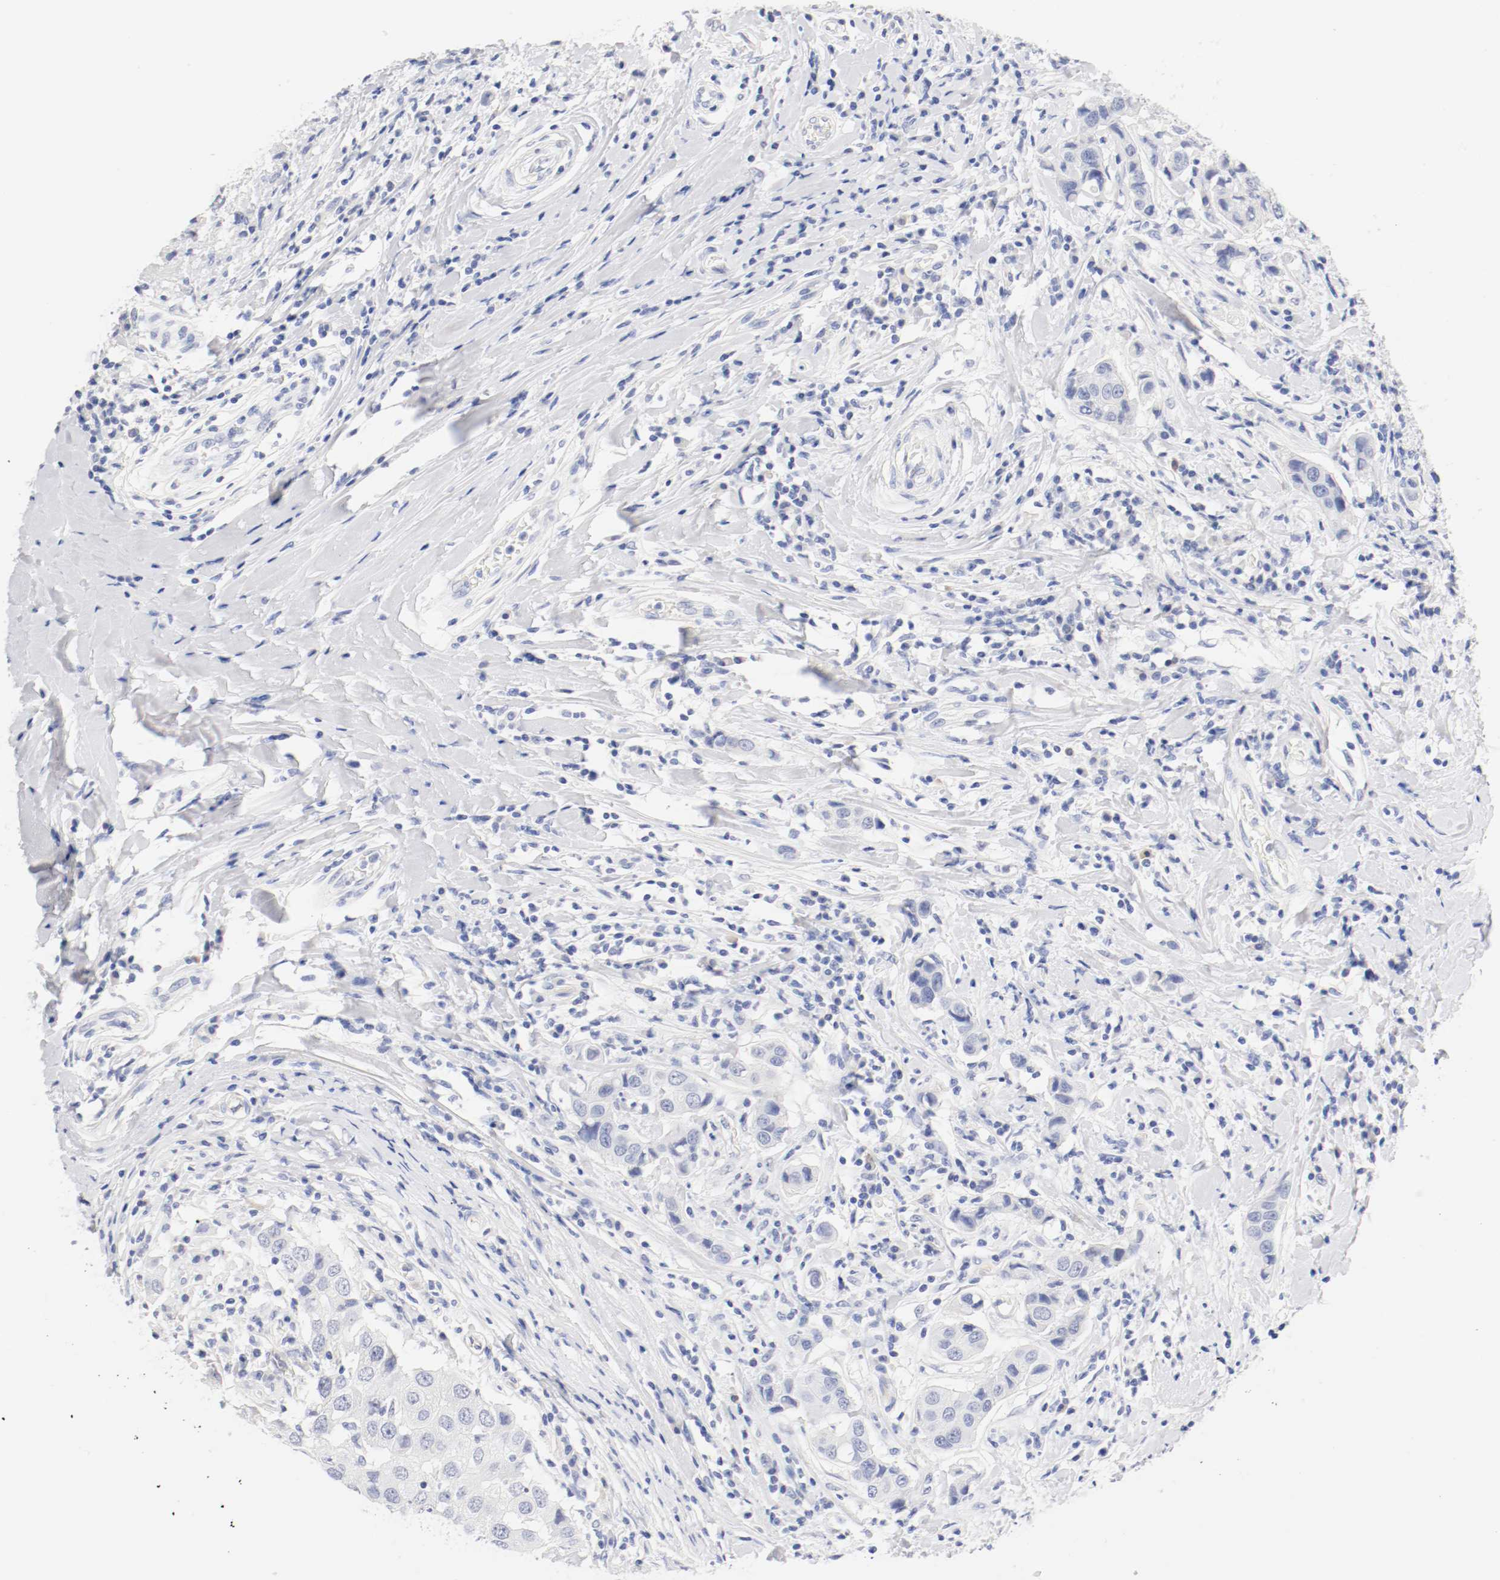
{"staining": {"intensity": "negative", "quantity": "none", "location": "none"}, "tissue": "breast cancer", "cell_type": "Tumor cells", "image_type": "cancer", "snomed": [{"axis": "morphology", "description": "Duct carcinoma"}, {"axis": "topography", "description": "Breast"}], "caption": "Invasive ductal carcinoma (breast) stained for a protein using immunohistochemistry reveals no staining tumor cells.", "gene": "HOMER1", "patient": {"sex": "female", "age": 27}}